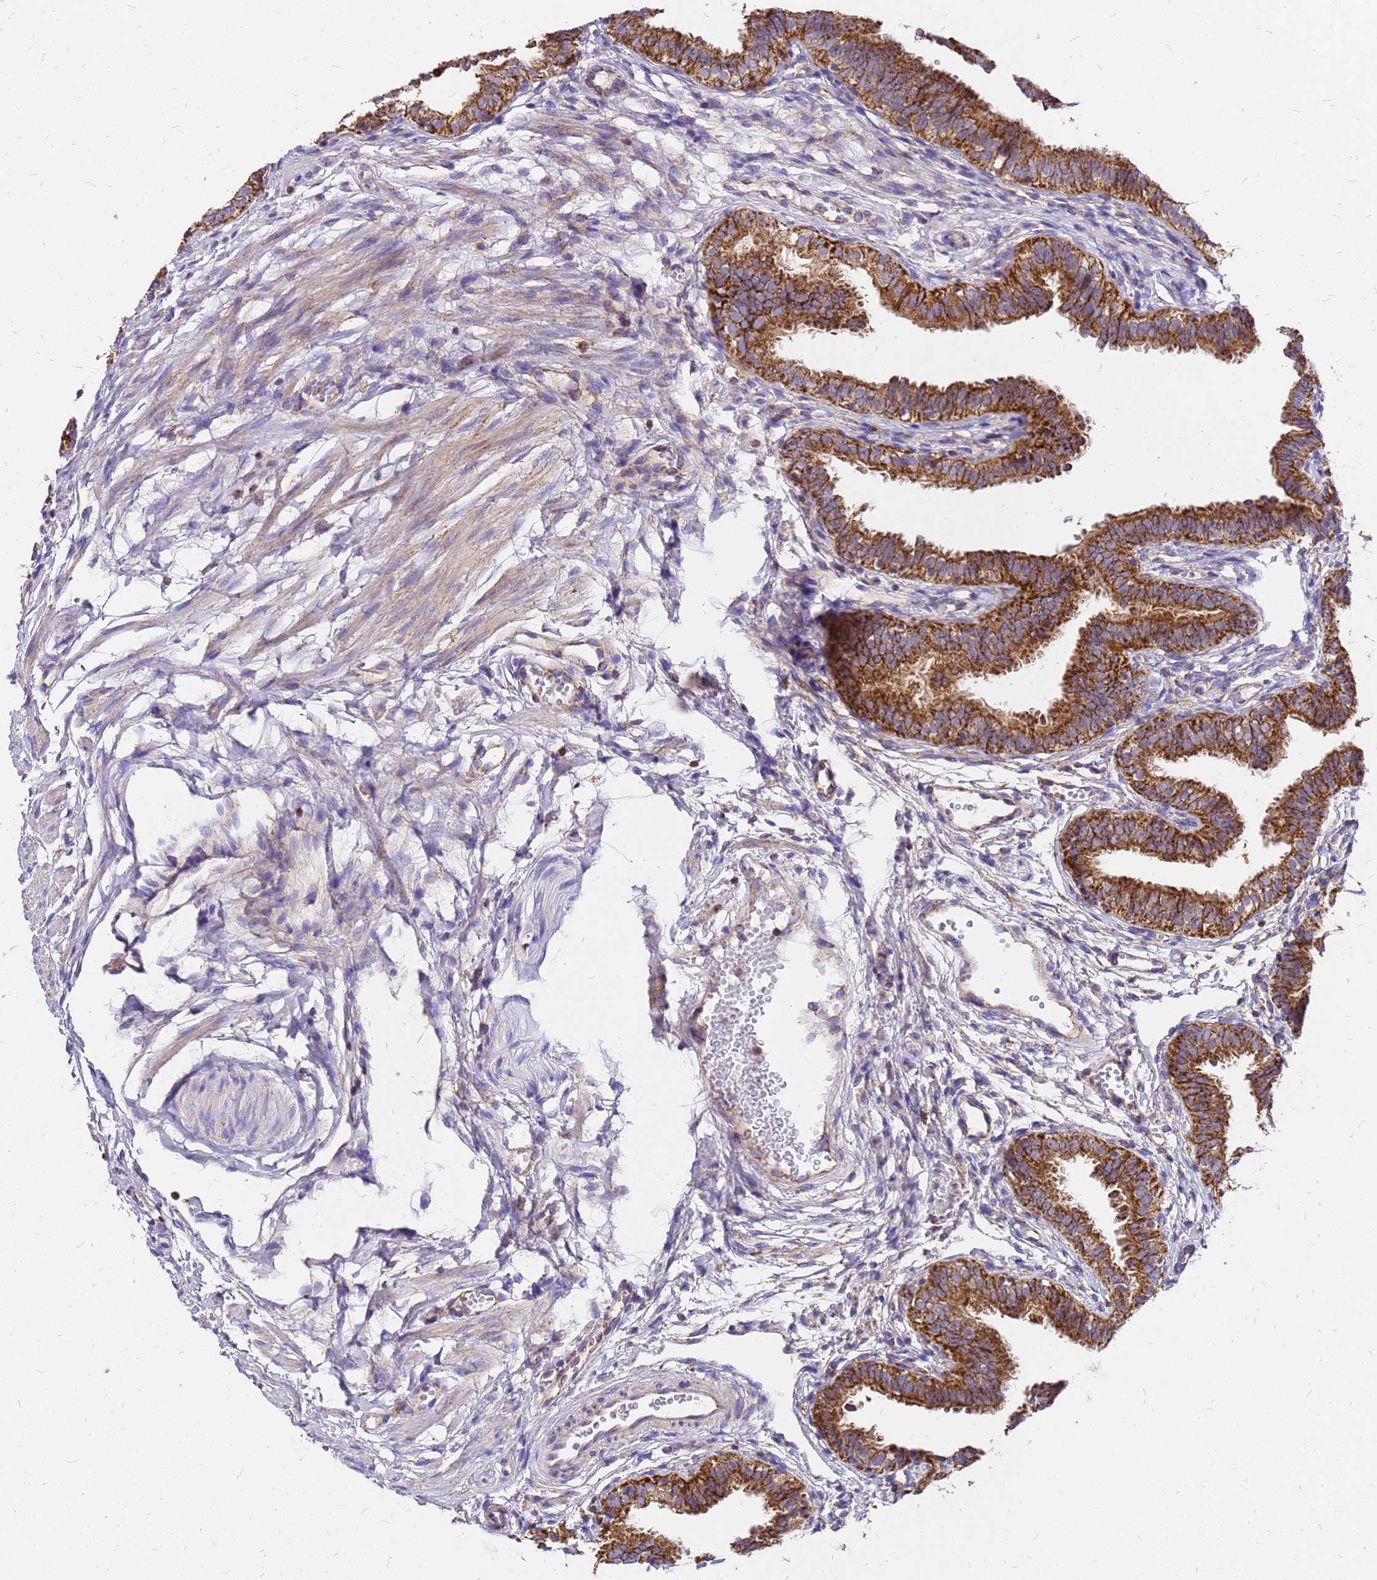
{"staining": {"intensity": "strong", "quantity": ">75%", "location": "cytoplasmic/membranous"}, "tissue": "fallopian tube", "cell_type": "Glandular cells", "image_type": "normal", "snomed": [{"axis": "morphology", "description": "Normal tissue, NOS"}, {"axis": "topography", "description": "Fallopian tube"}], "caption": "This photomicrograph demonstrates immunohistochemistry staining of unremarkable human fallopian tube, with high strong cytoplasmic/membranous expression in approximately >75% of glandular cells.", "gene": "MRPS26", "patient": {"sex": "female", "age": 35}}